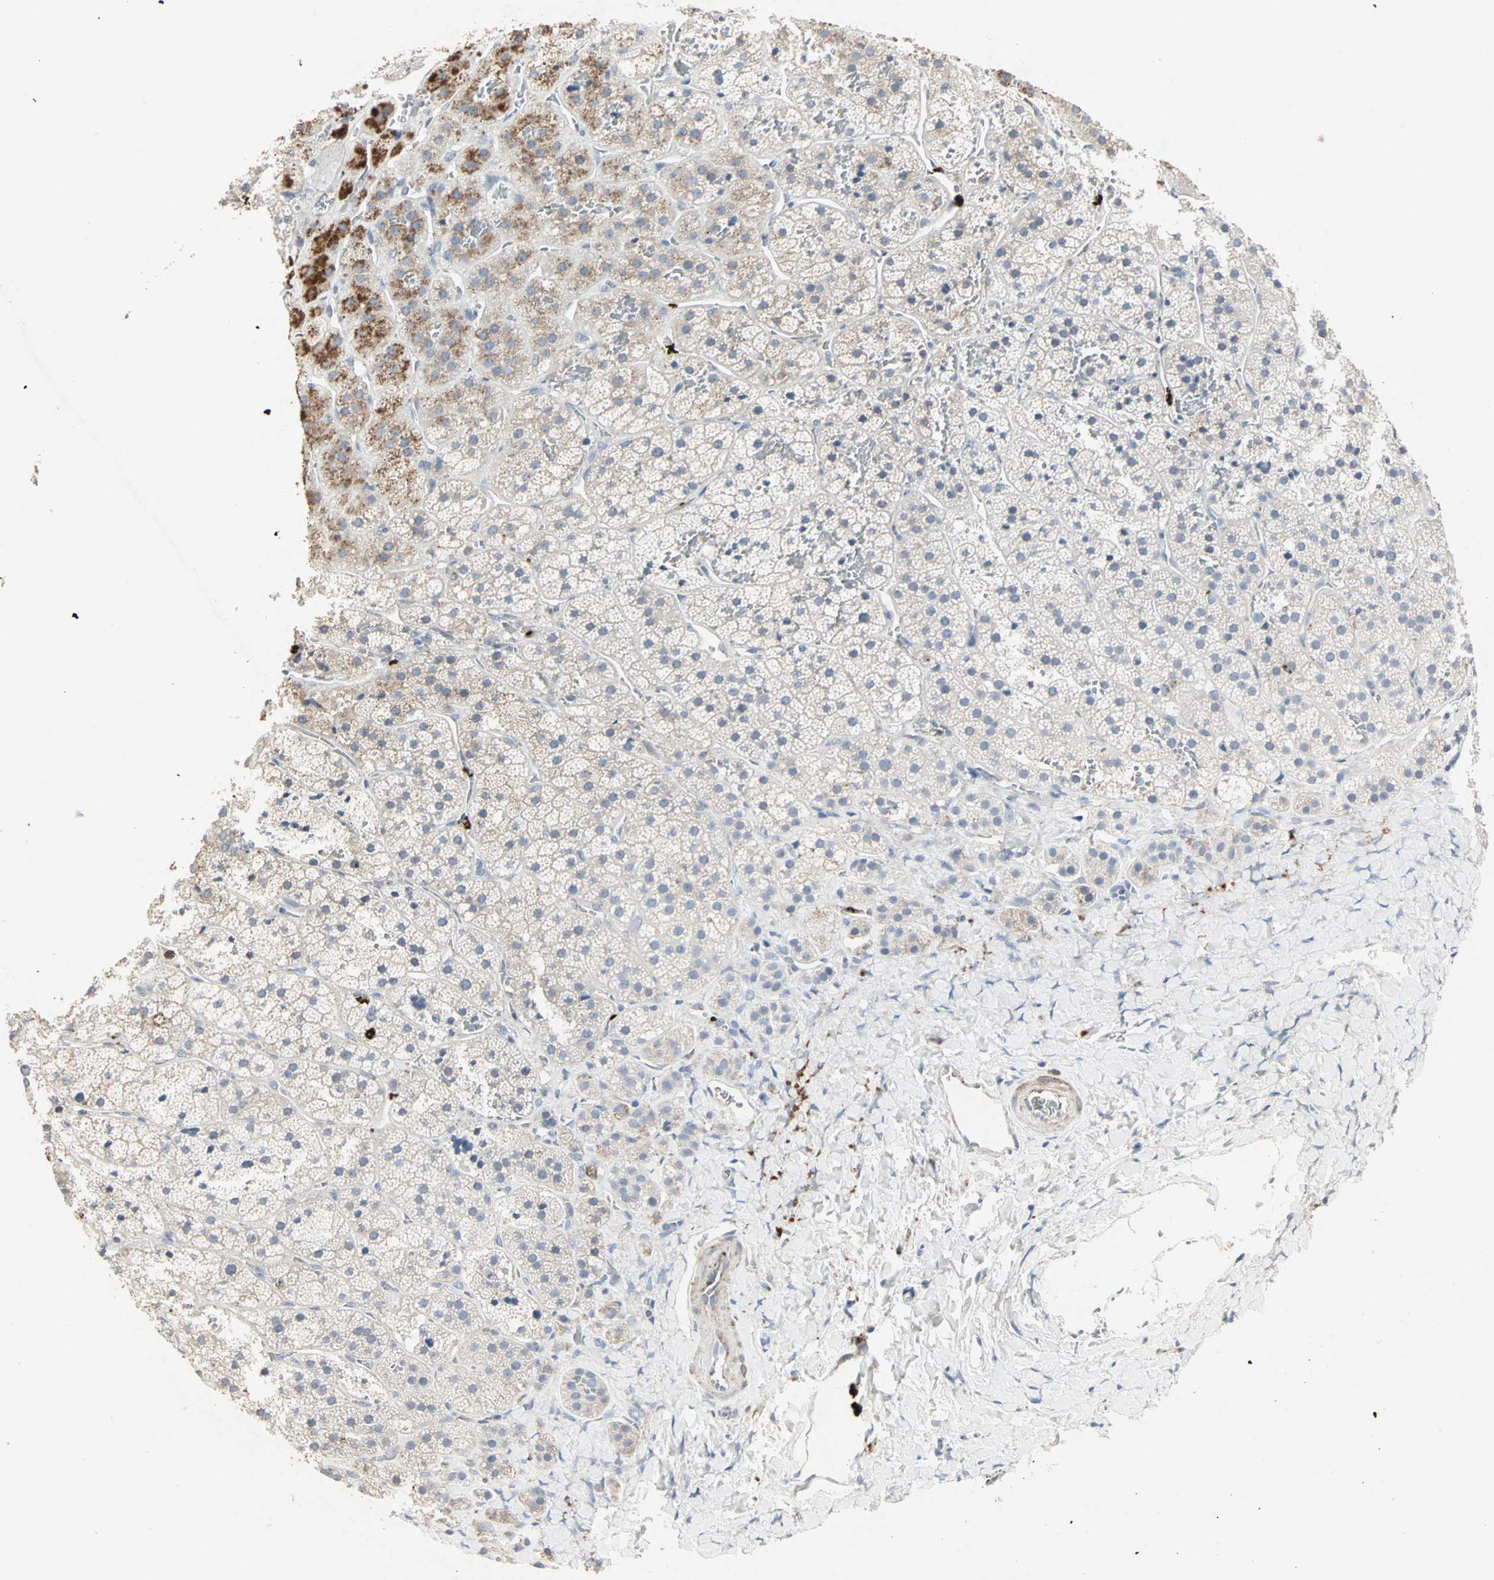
{"staining": {"intensity": "moderate", "quantity": "<25%", "location": "cytoplasmic/membranous"}, "tissue": "adrenal gland", "cell_type": "Glandular cells", "image_type": "normal", "snomed": [{"axis": "morphology", "description": "Normal tissue, NOS"}, {"axis": "topography", "description": "Adrenal gland"}], "caption": "A high-resolution micrograph shows IHC staining of benign adrenal gland, which exhibits moderate cytoplasmic/membranous expression in approximately <25% of glandular cells. (DAB = brown stain, brightfield microscopy at high magnification).", "gene": "CEACAM6", "patient": {"sex": "female", "age": 44}}